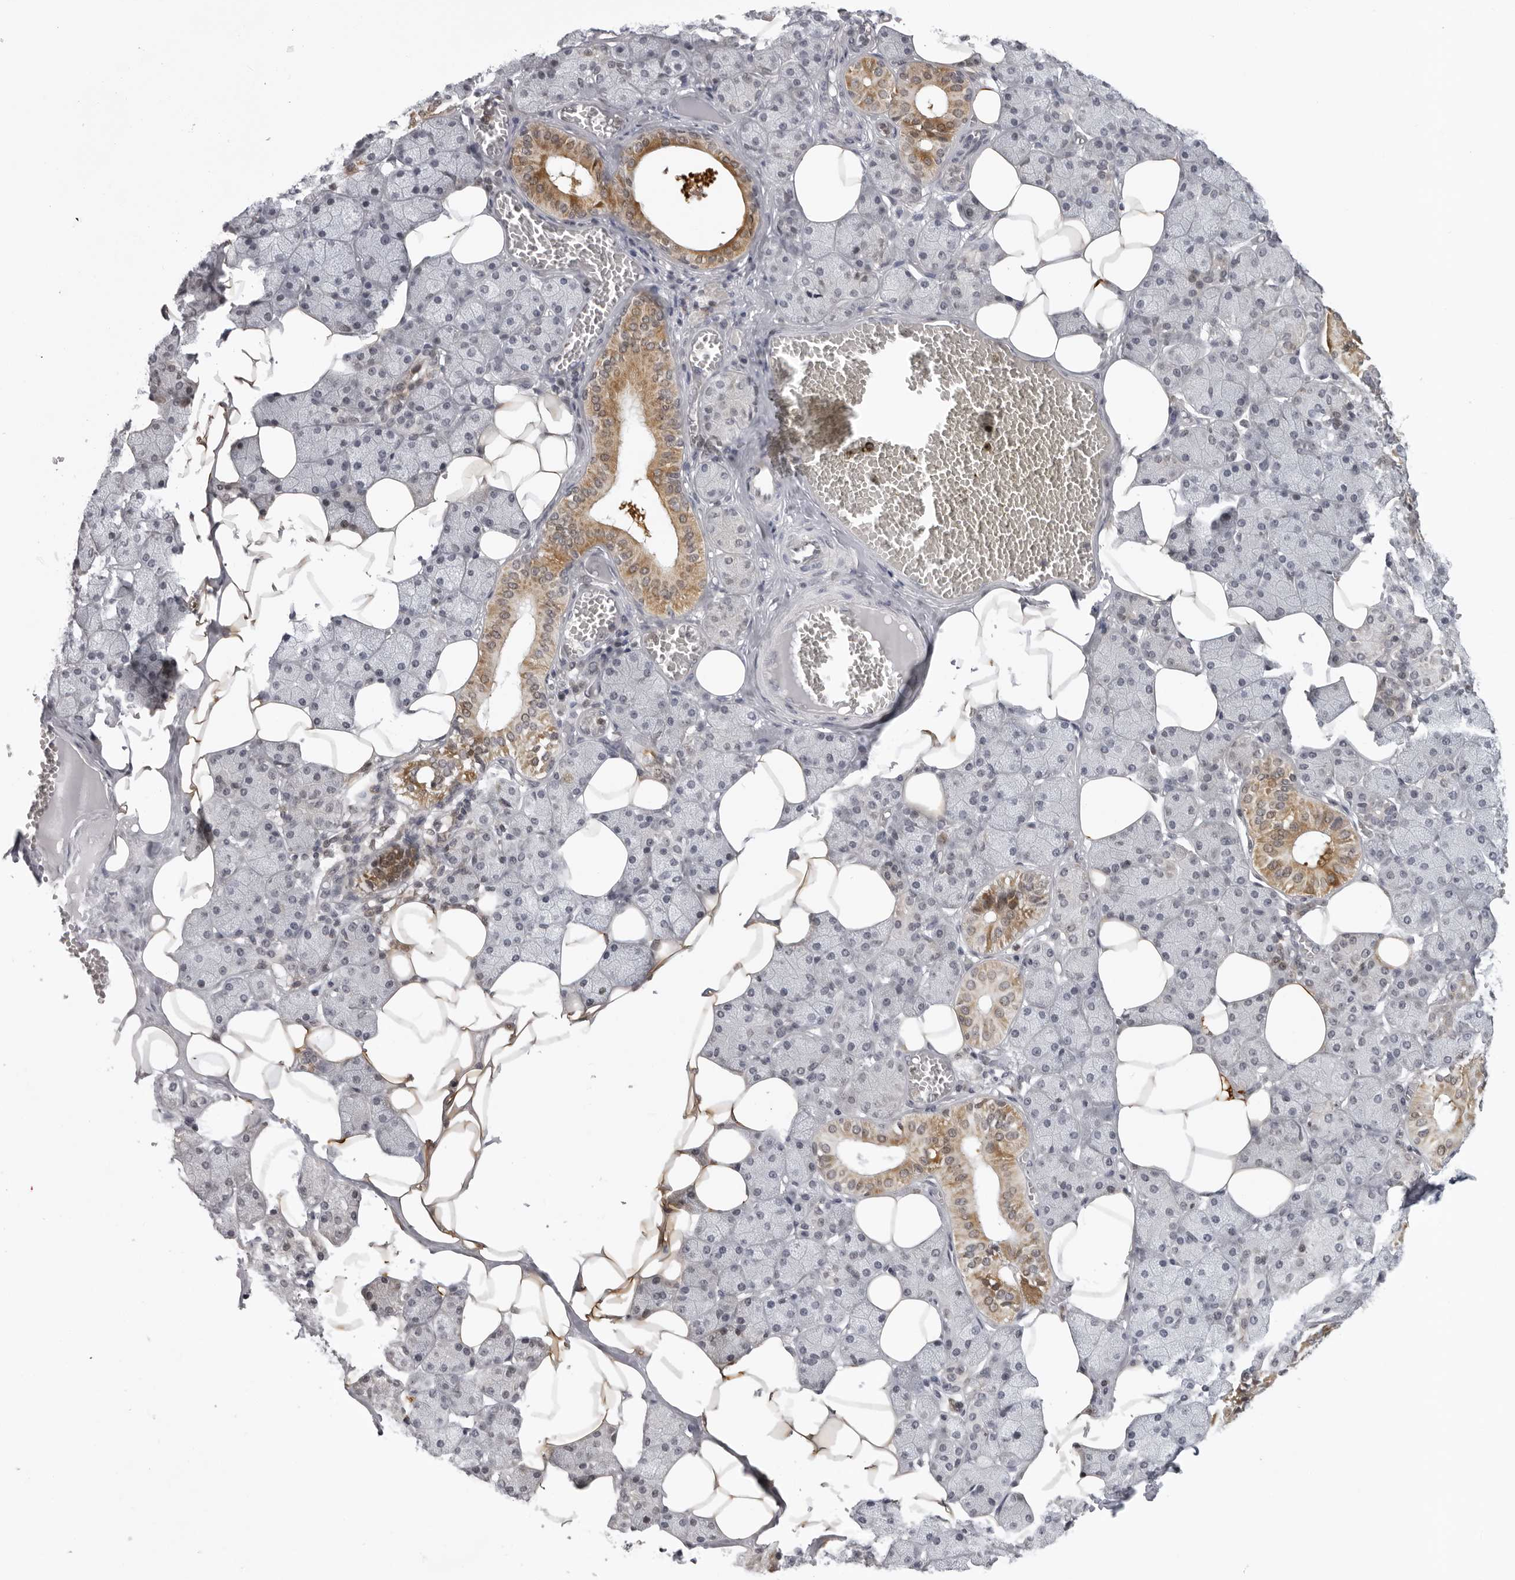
{"staining": {"intensity": "moderate", "quantity": "25%-75%", "location": "cytoplasmic/membranous"}, "tissue": "salivary gland", "cell_type": "Glandular cells", "image_type": "normal", "snomed": [{"axis": "morphology", "description": "Normal tissue, NOS"}, {"axis": "topography", "description": "Salivary gland"}], "caption": "Immunohistochemical staining of unremarkable salivary gland exhibits 25%-75% levels of moderate cytoplasmic/membranous protein expression in about 25%-75% of glandular cells. The staining is performed using DAB brown chromogen to label protein expression. The nuclei are counter-stained blue using hematoxylin.", "gene": "MRPS15", "patient": {"sex": "female", "age": 33}}